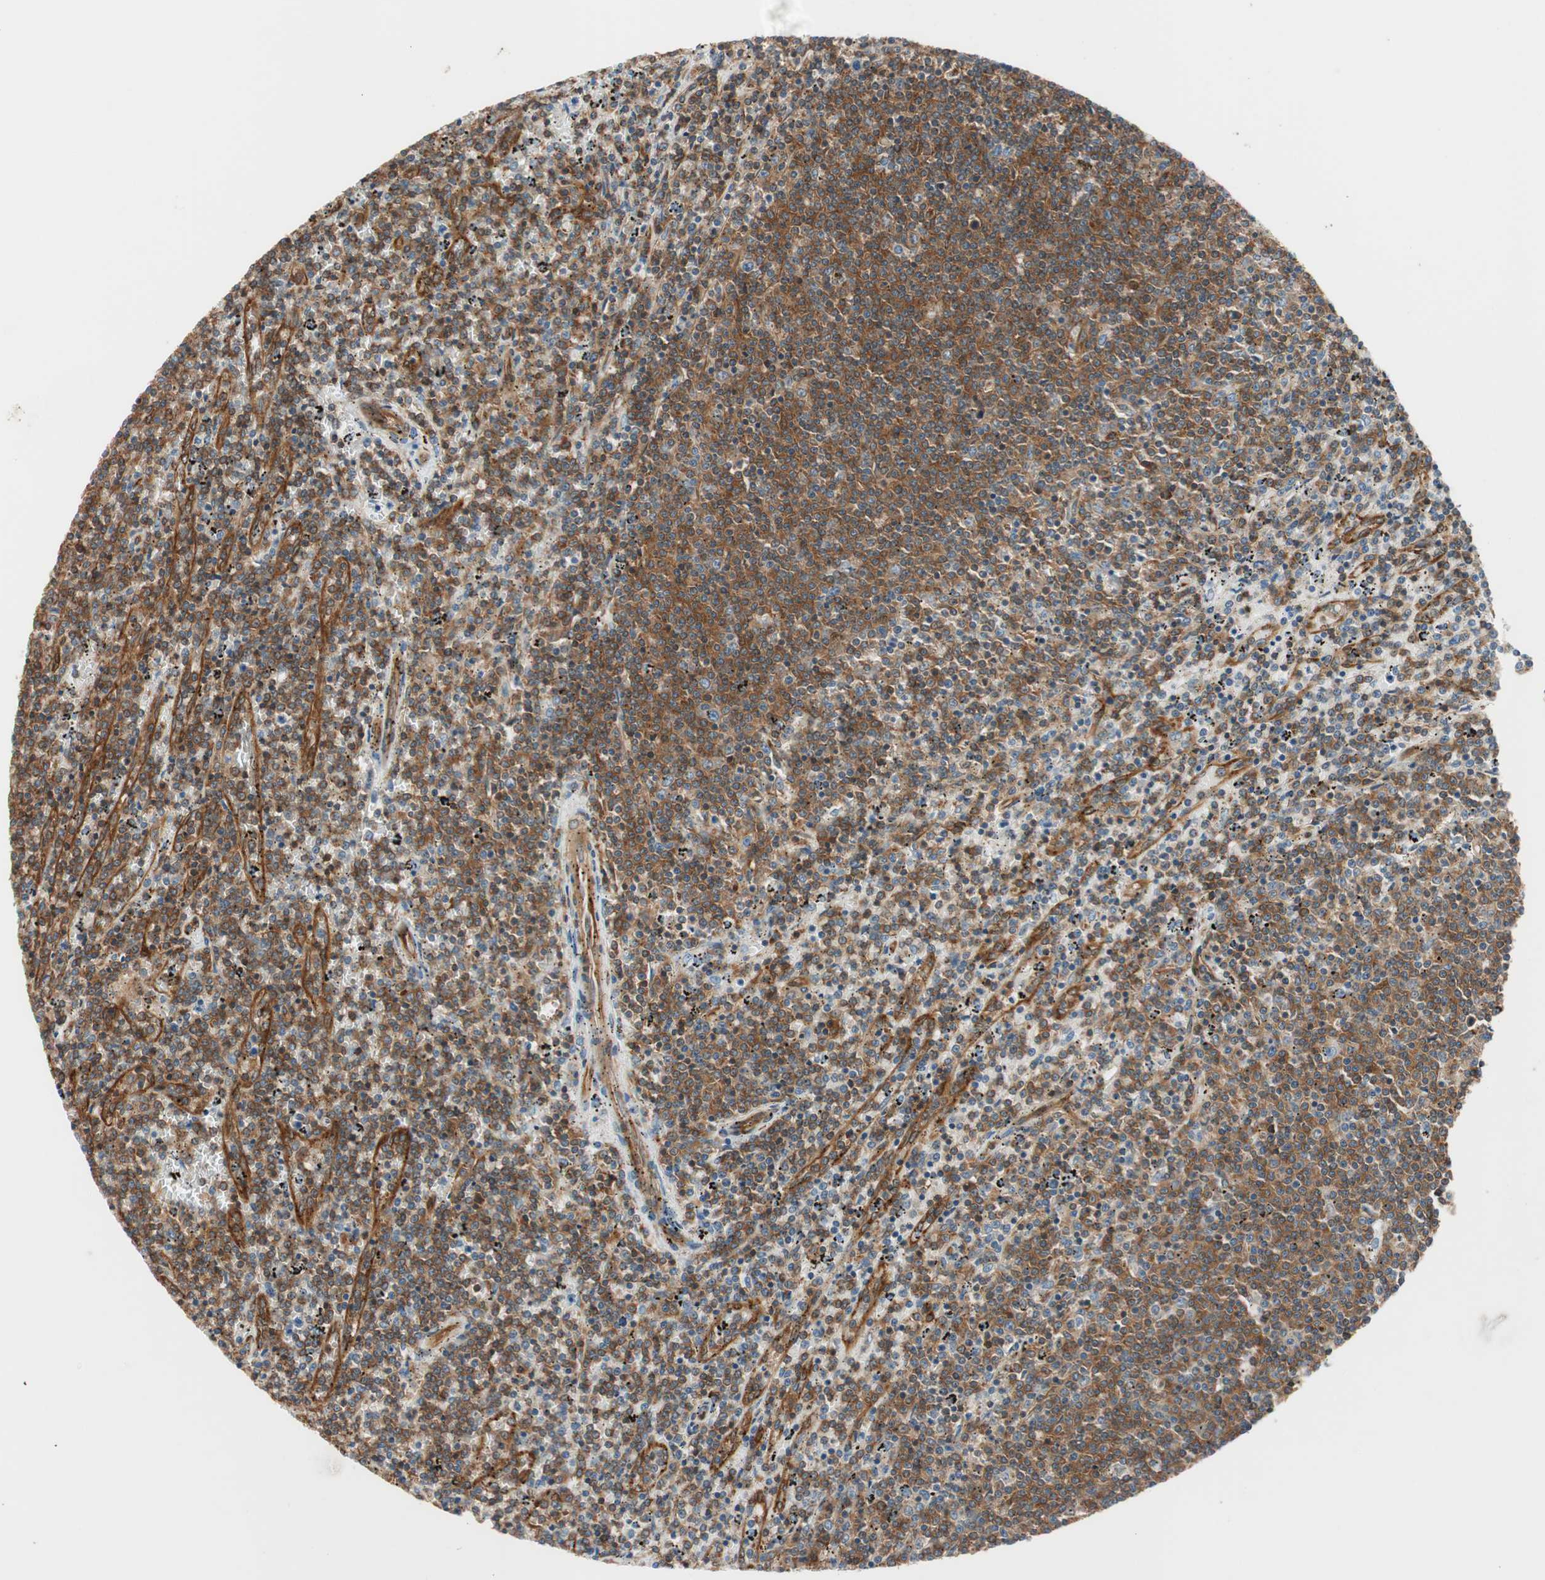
{"staining": {"intensity": "strong", "quantity": "25%-75%", "location": "cytoplasmic/membranous"}, "tissue": "lymphoma", "cell_type": "Tumor cells", "image_type": "cancer", "snomed": [{"axis": "morphology", "description": "Malignant lymphoma, non-Hodgkin's type, Low grade"}, {"axis": "topography", "description": "Spleen"}], "caption": "Lymphoma stained with DAB (3,3'-diaminobenzidine) IHC demonstrates high levels of strong cytoplasmic/membranous positivity in approximately 25%-75% of tumor cells.", "gene": "WASL", "patient": {"sex": "female", "age": 50}}